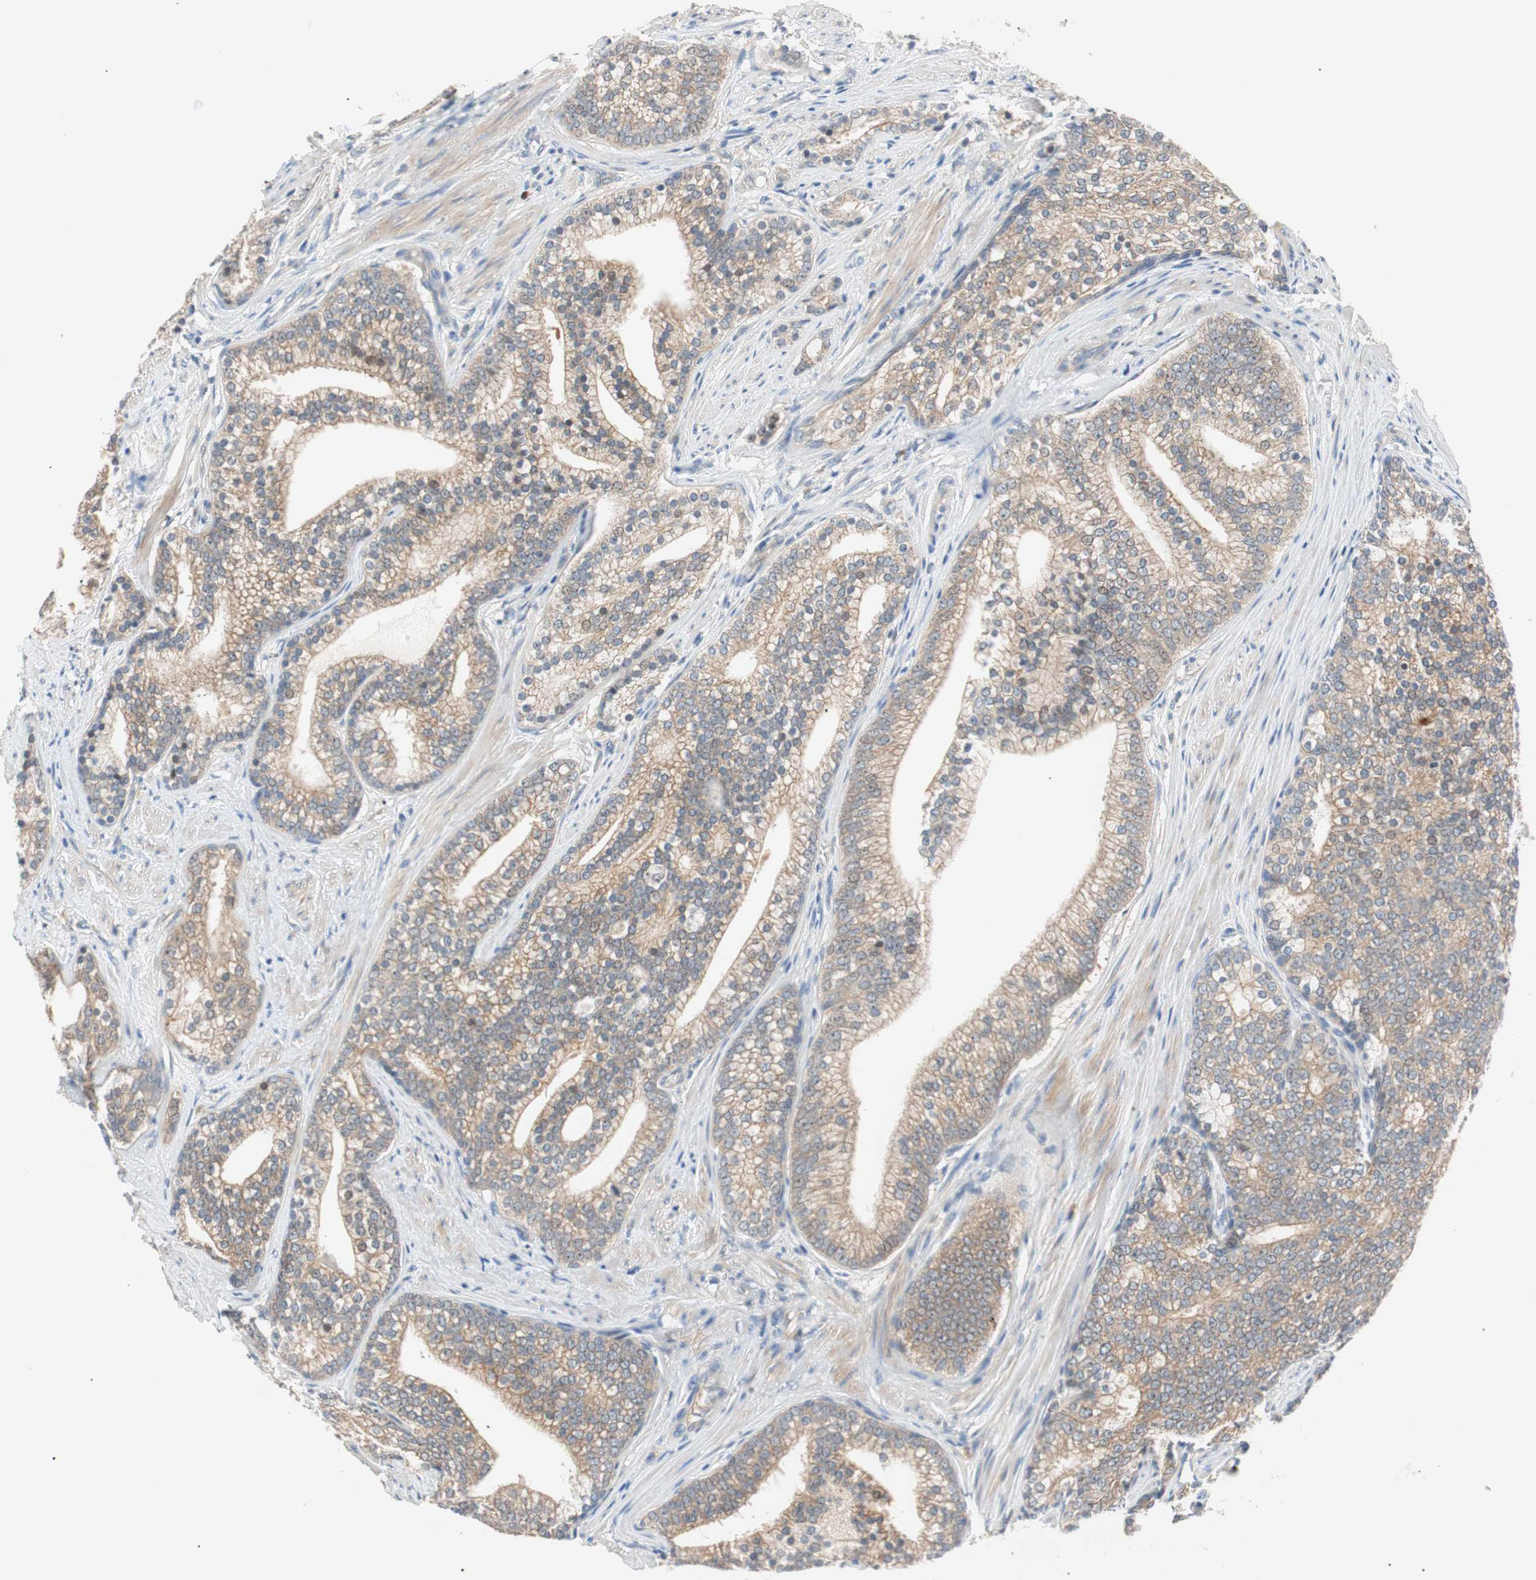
{"staining": {"intensity": "weak", "quantity": ">75%", "location": "cytoplasmic/membranous"}, "tissue": "prostate cancer", "cell_type": "Tumor cells", "image_type": "cancer", "snomed": [{"axis": "morphology", "description": "Adenocarcinoma, Low grade"}, {"axis": "topography", "description": "Prostate"}], "caption": "Immunohistochemical staining of human prostate cancer (low-grade adenocarcinoma) demonstrates weak cytoplasmic/membranous protein staining in approximately >75% of tumor cells.", "gene": "PCK1", "patient": {"sex": "male", "age": 71}}